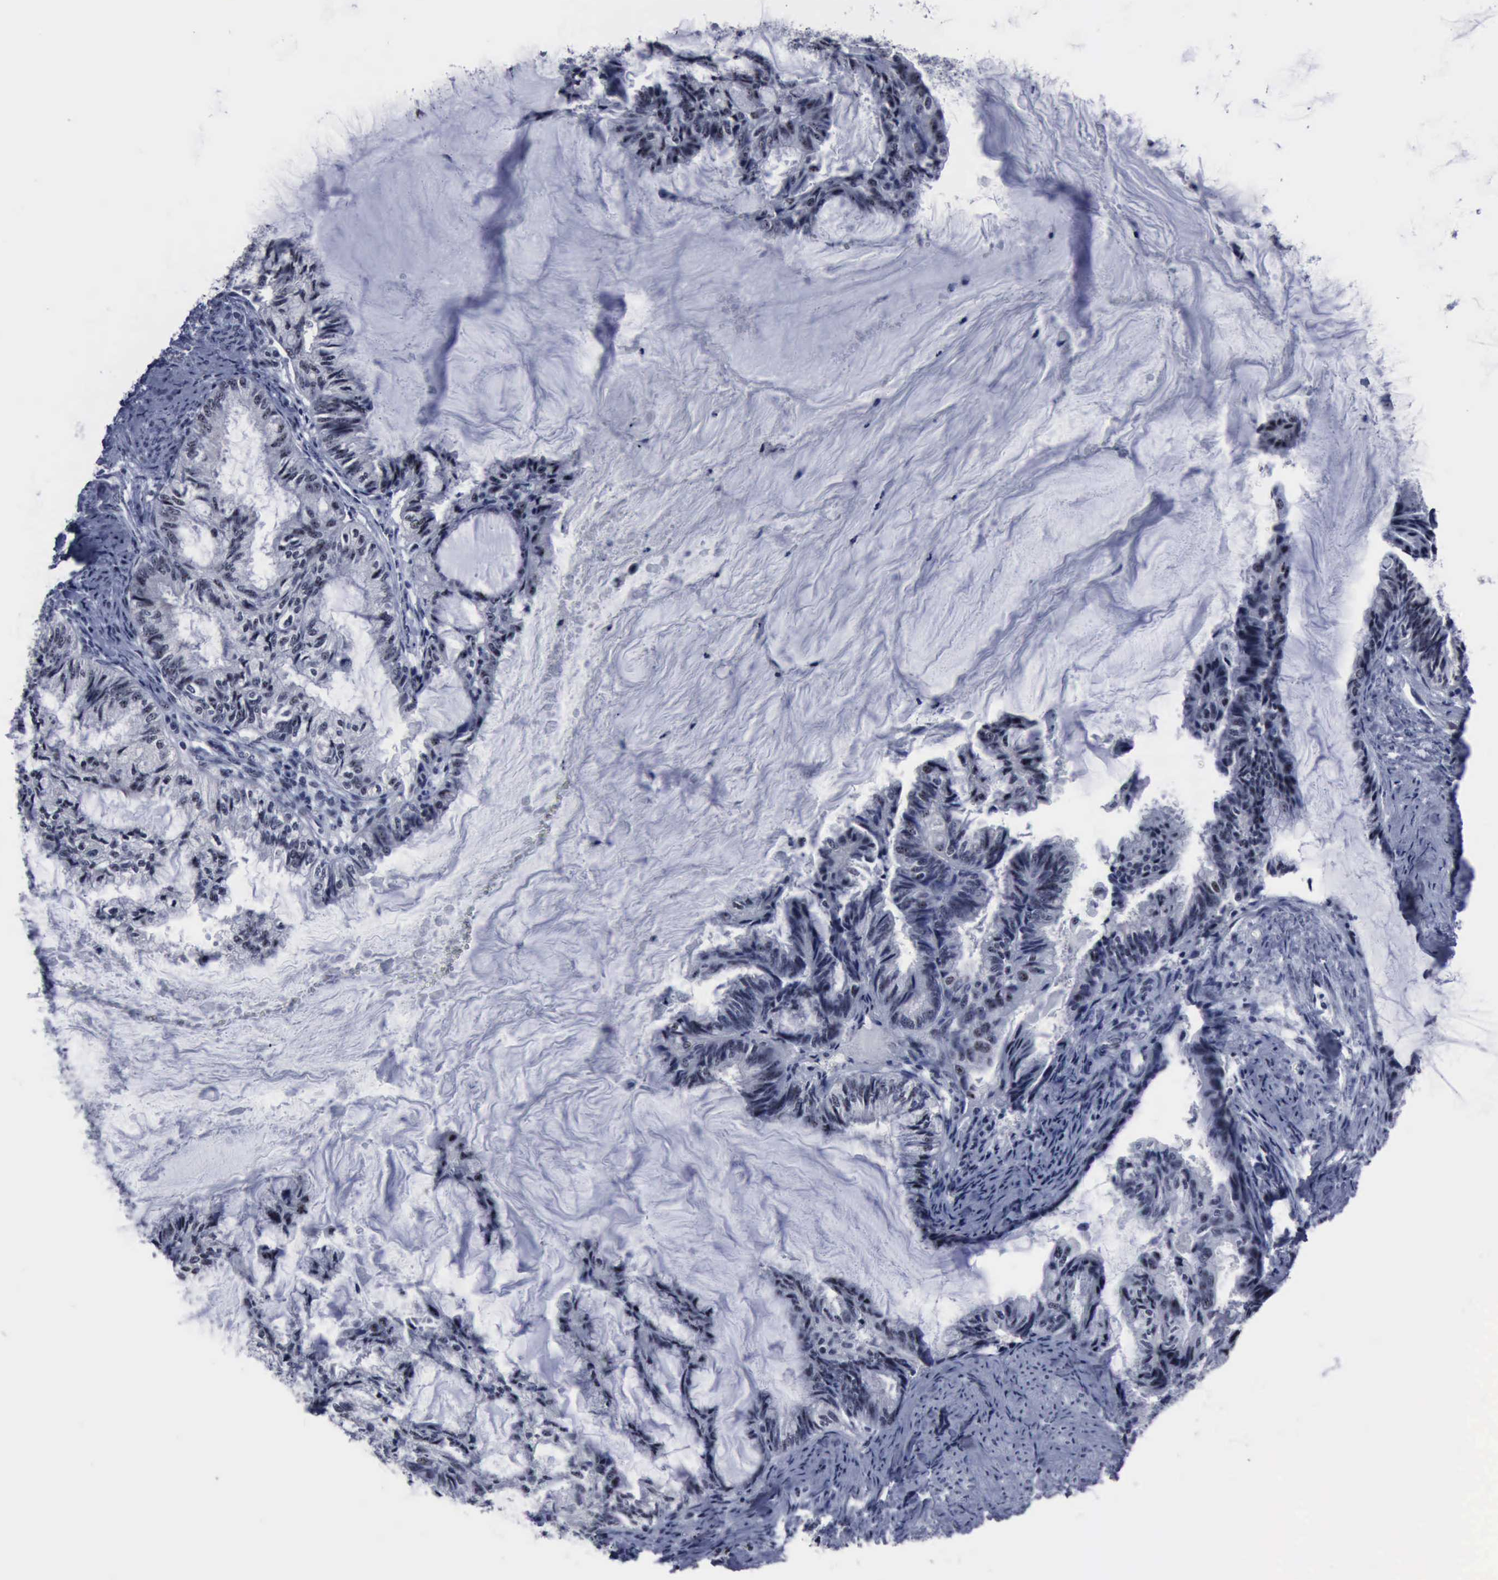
{"staining": {"intensity": "negative", "quantity": "none", "location": "none"}, "tissue": "endometrial cancer", "cell_type": "Tumor cells", "image_type": "cancer", "snomed": [{"axis": "morphology", "description": "Adenocarcinoma, NOS"}, {"axis": "topography", "description": "Endometrium"}], "caption": "Histopathology image shows no protein expression in tumor cells of endometrial cancer tissue.", "gene": "BRD1", "patient": {"sex": "female", "age": 86}}